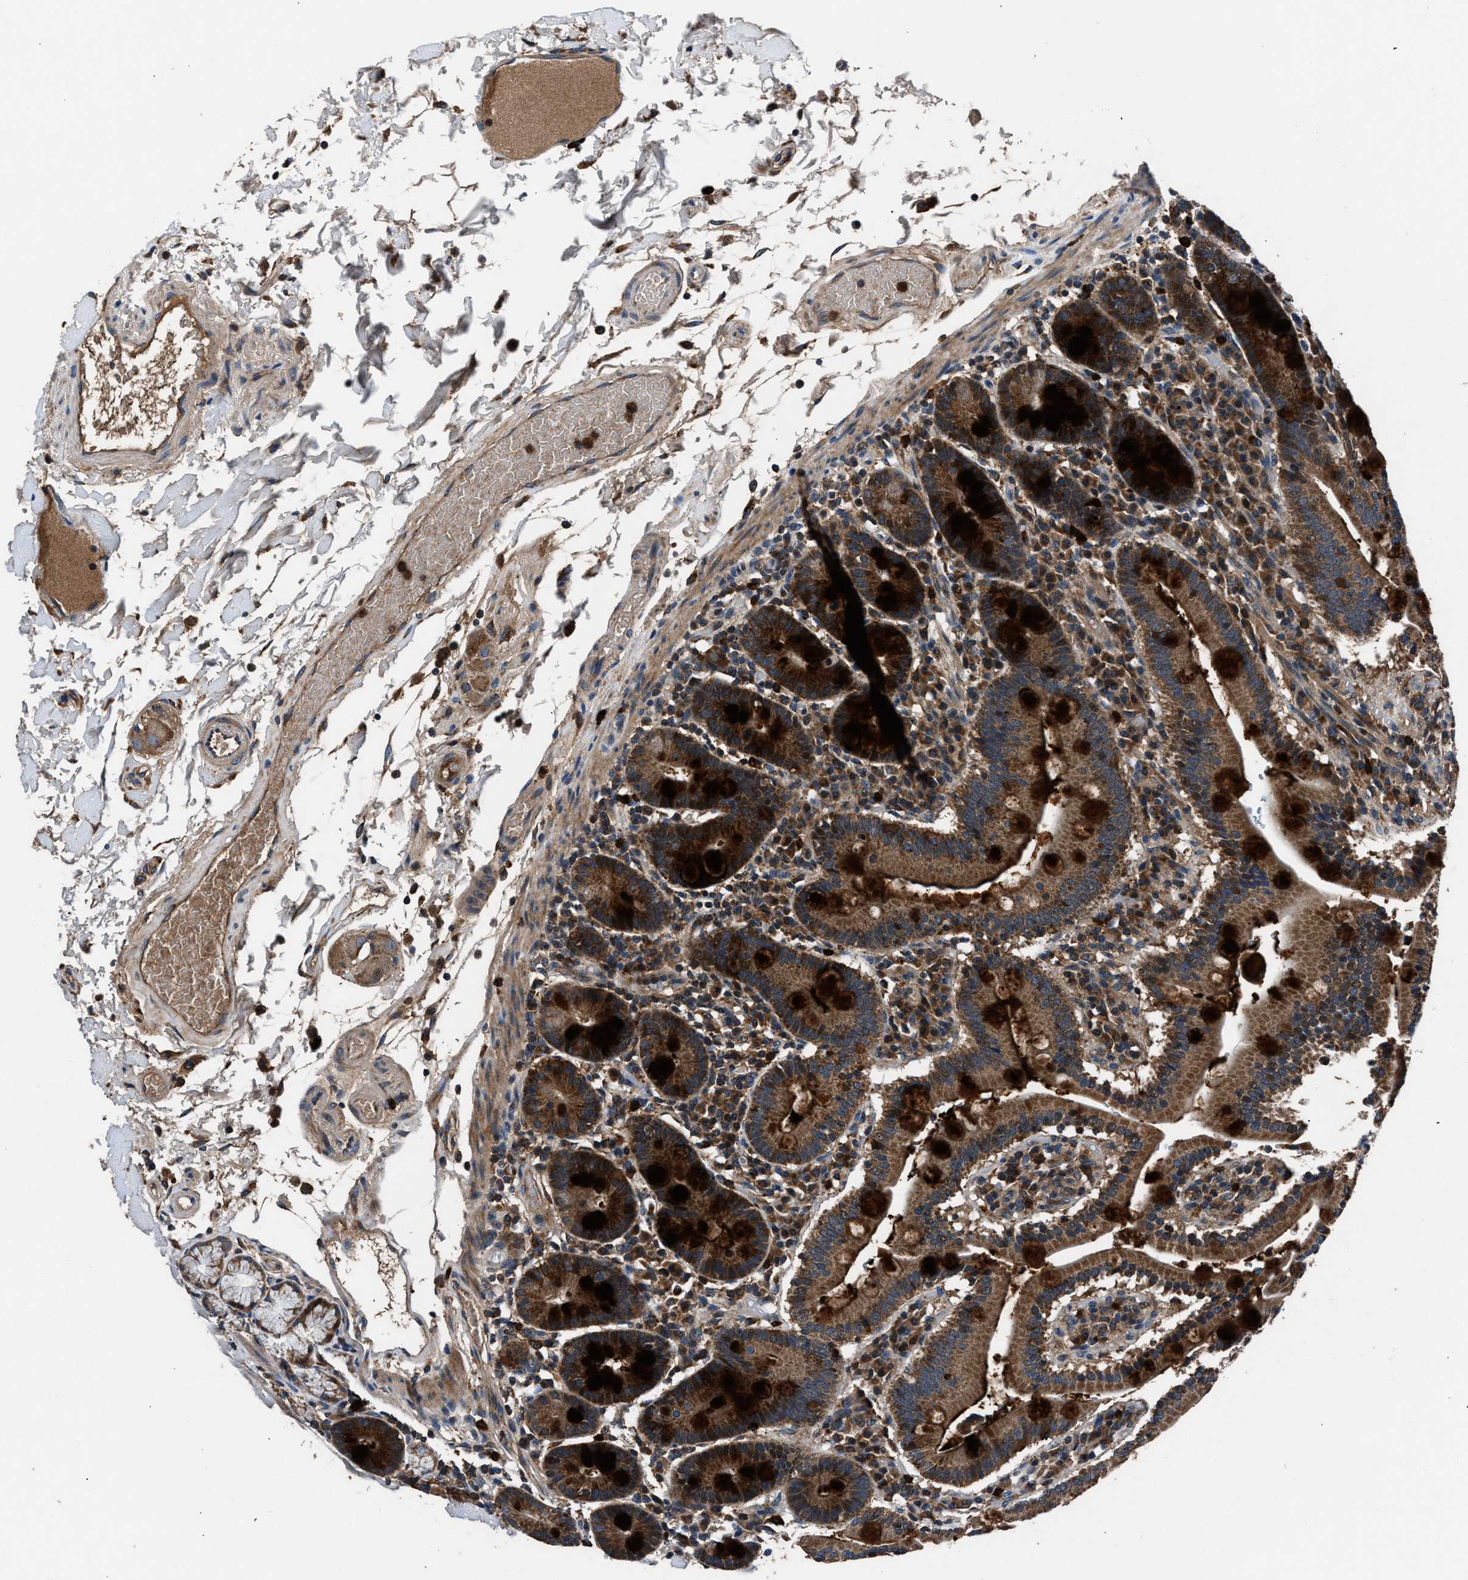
{"staining": {"intensity": "strong", "quantity": ">75%", "location": "cytoplasmic/membranous"}, "tissue": "duodenum", "cell_type": "Glandular cells", "image_type": "normal", "snomed": [{"axis": "morphology", "description": "Normal tissue, NOS"}, {"axis": "topography", "description": "Small intestine, NOS"}], "caption": "Strong cytoplasmic/membranous protein positivity is identified in approximately >75% of glandular cells in duodenum. (DAB (3,3'-diaminobenzidine) IHC, brown staining for protein, blue staining for nuclei).", "gene": "FAM221A", "patient": {"sex": "female", "age": 71}}